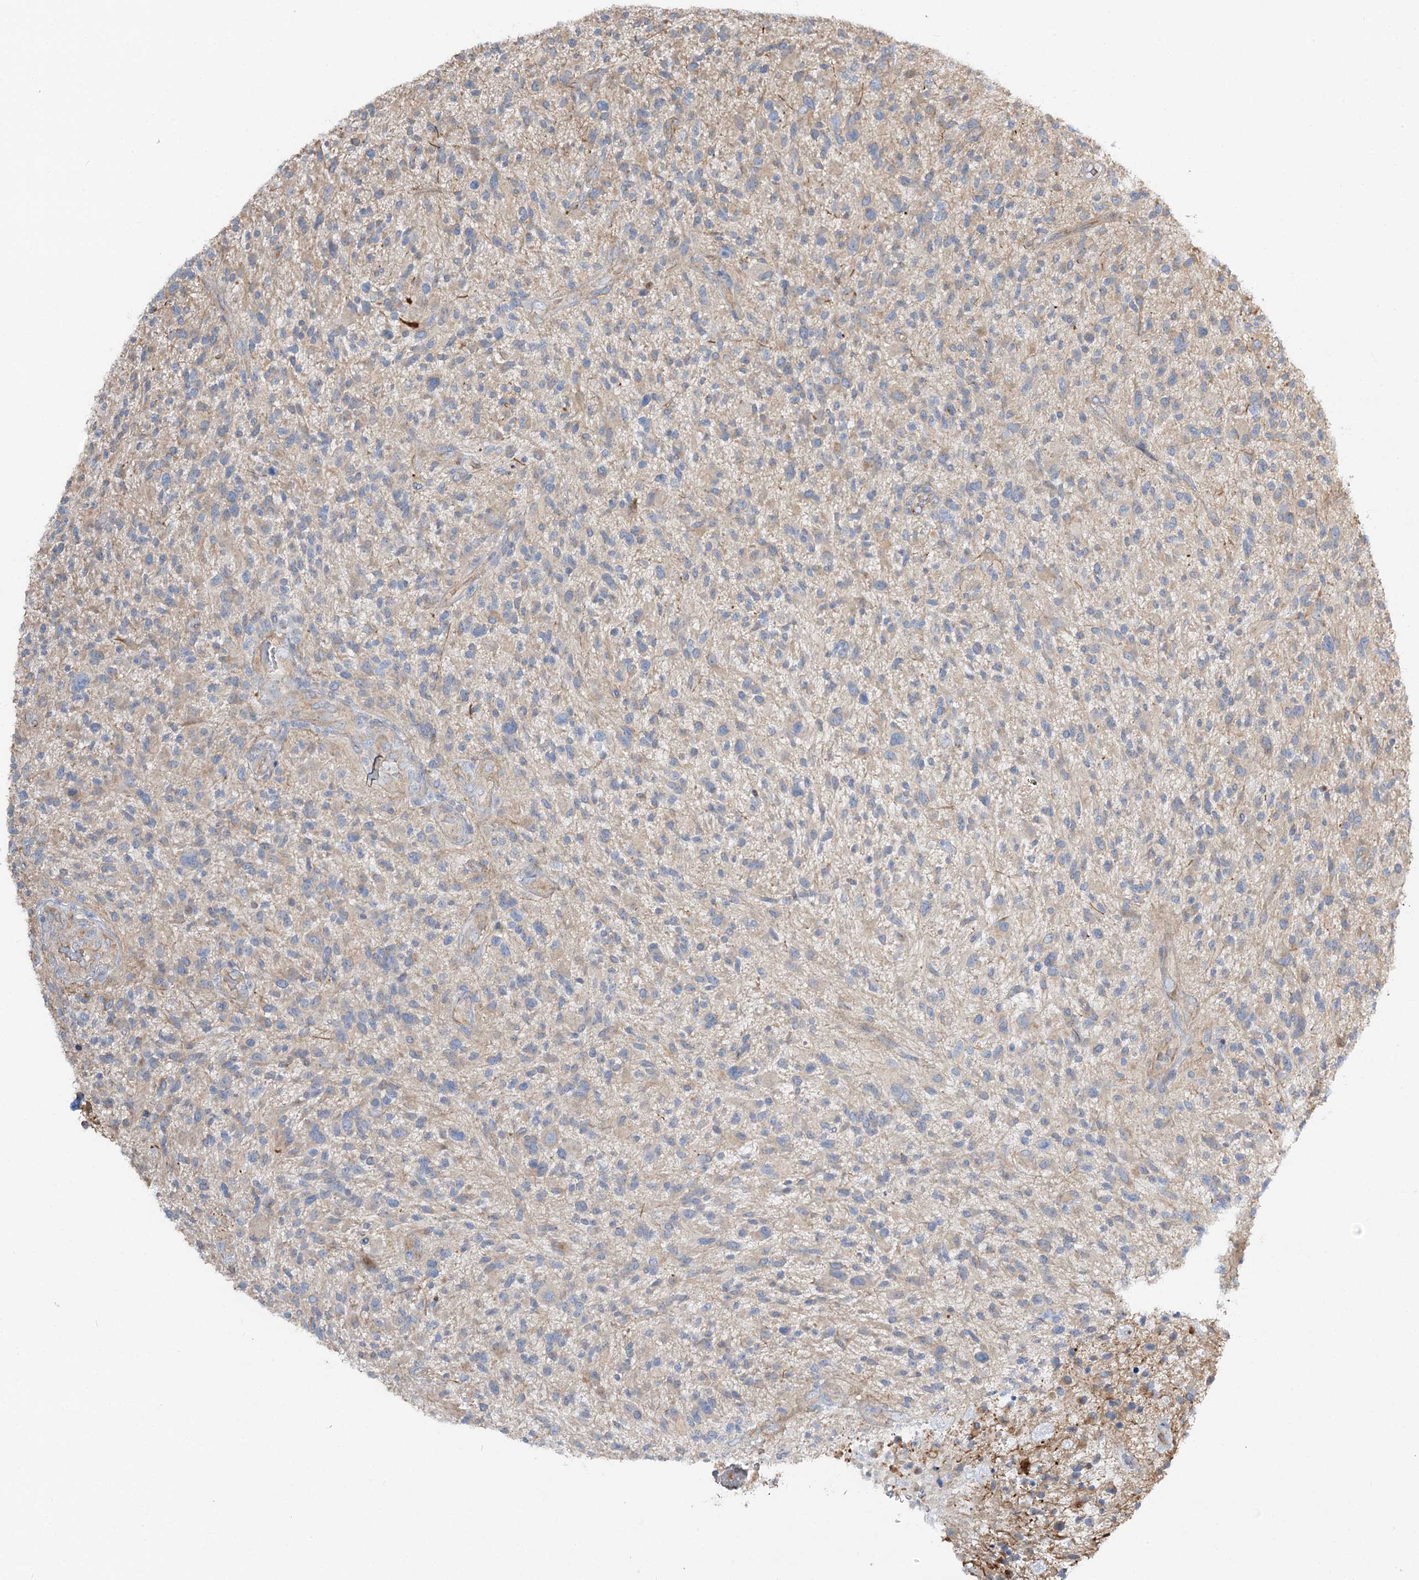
{"staining": {"intensity": "negative", "quantity": "none", "location": "none"}, "tissue": "glioma", "cell_type": "Tumor cells", "image_type": "cancer", "snomed": [{"axis": "morphology", "description": "Glioma, malignant, High grade"}, {"axis": "topography", "description": "Brain"}], "caption": "There is no significant positivity in tumor cells of glioma. The staining was performed using DAB to visualize the protein expression in brown, while the nuclei were stained in blue with hematoxylin (Magnification: 20x).", "gene": "KIAA0825", "patient": {"sex": "male", "age": 47}}